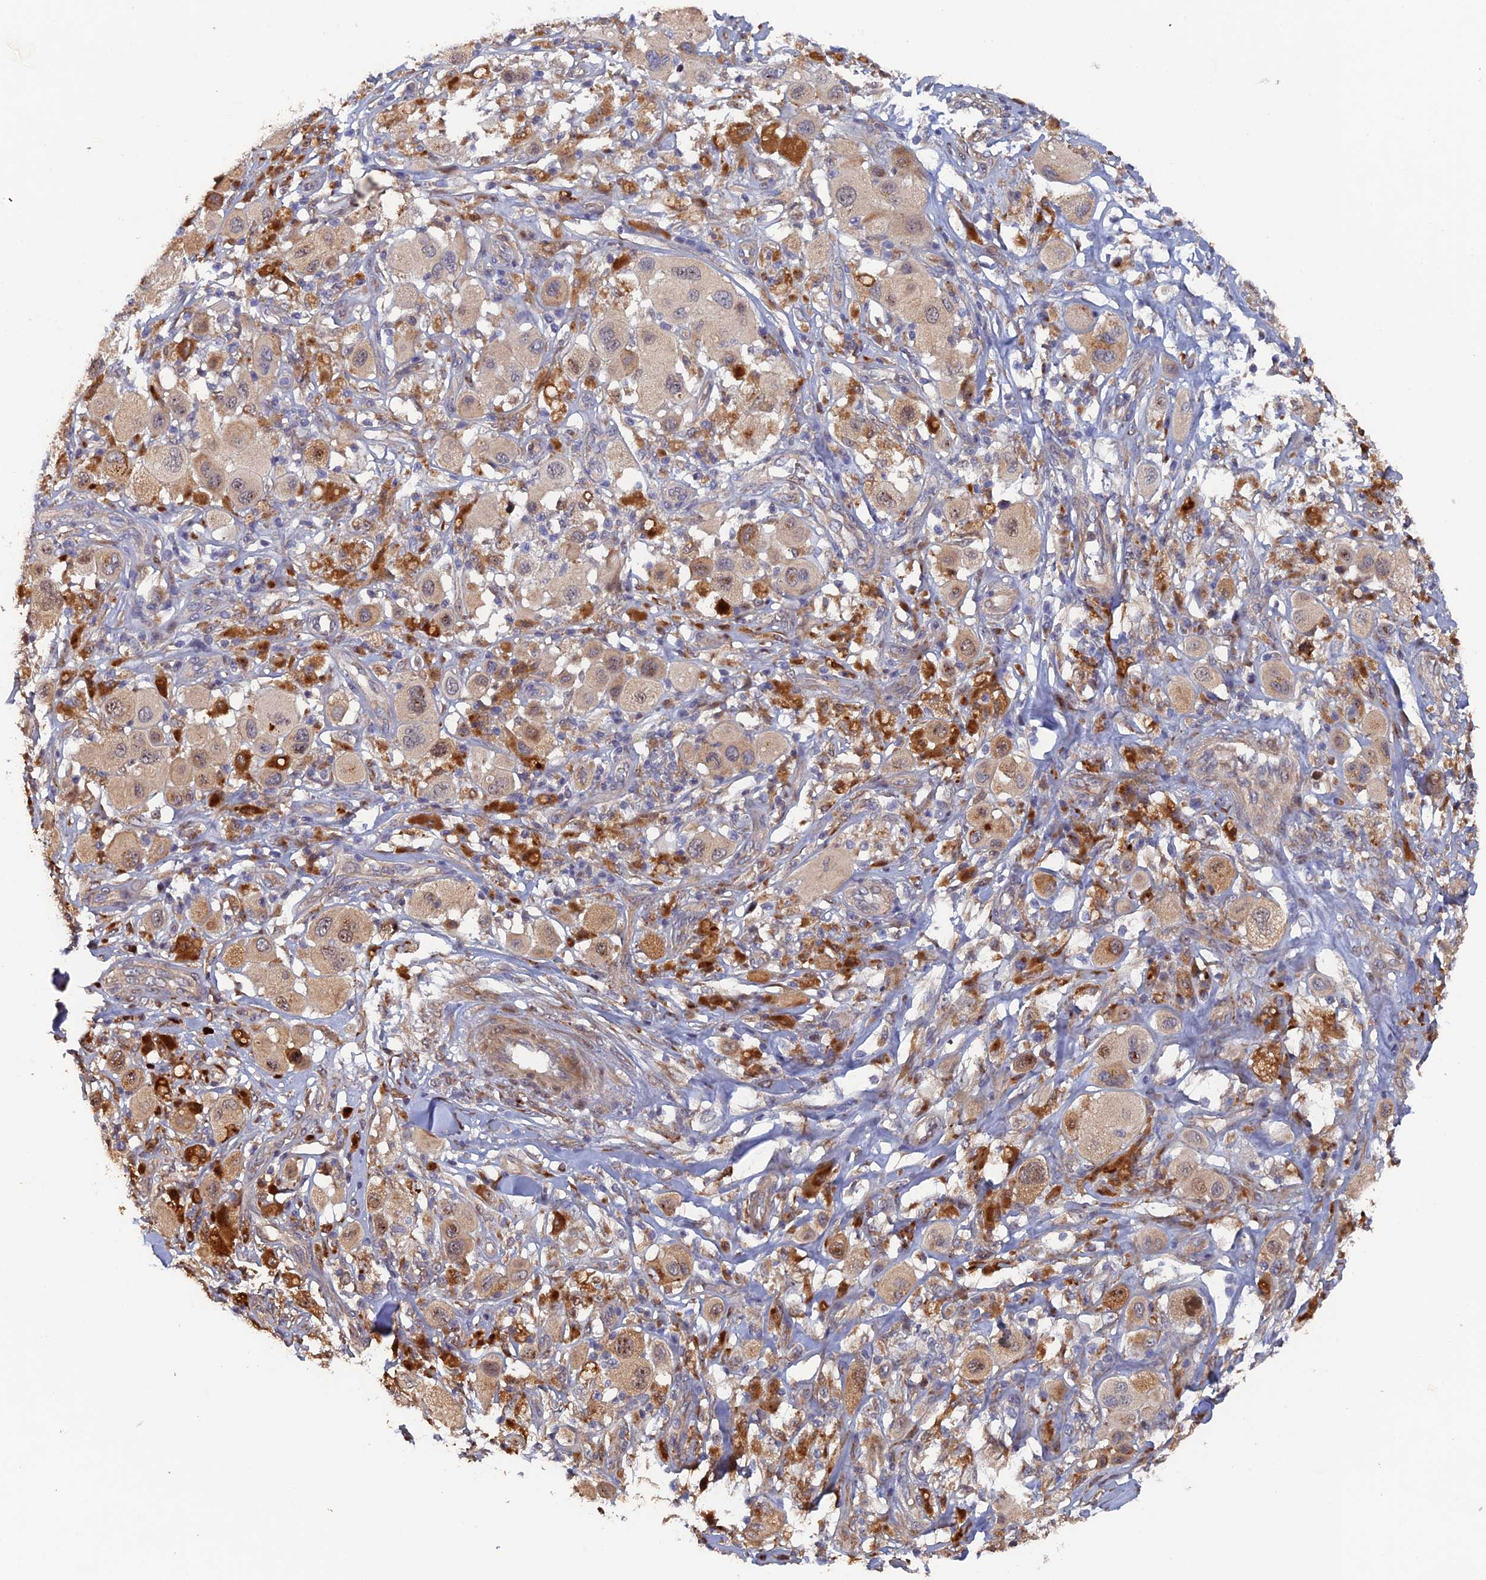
{"staining": {"intensity": "moderate", "quantity": "25%-75%", "location": "cytoplasmic/membranous,nuclear"}, "tissue": "melanoma", "cell_type": "Tumor cells", "image_type": "cancer", "snomed": [{"axis": "morphology", "description": "Malignant melanoma, Metastatic site"}, {"axis": "topography", "description": "Skin"}], "caption": "Moderate cytoplasmic/membranous and nuclear protein staining is identified in approximately 25%-75% of tumor cells in melanoma. The staining is performed using DAB (3,3'-diaminobenzidine) brown chromogen to label protein expression. The nuclei are counter-stained blue using hematoxylin.", "gene": "VPS37C", "patient": {"sex": "male", "age": 41}}